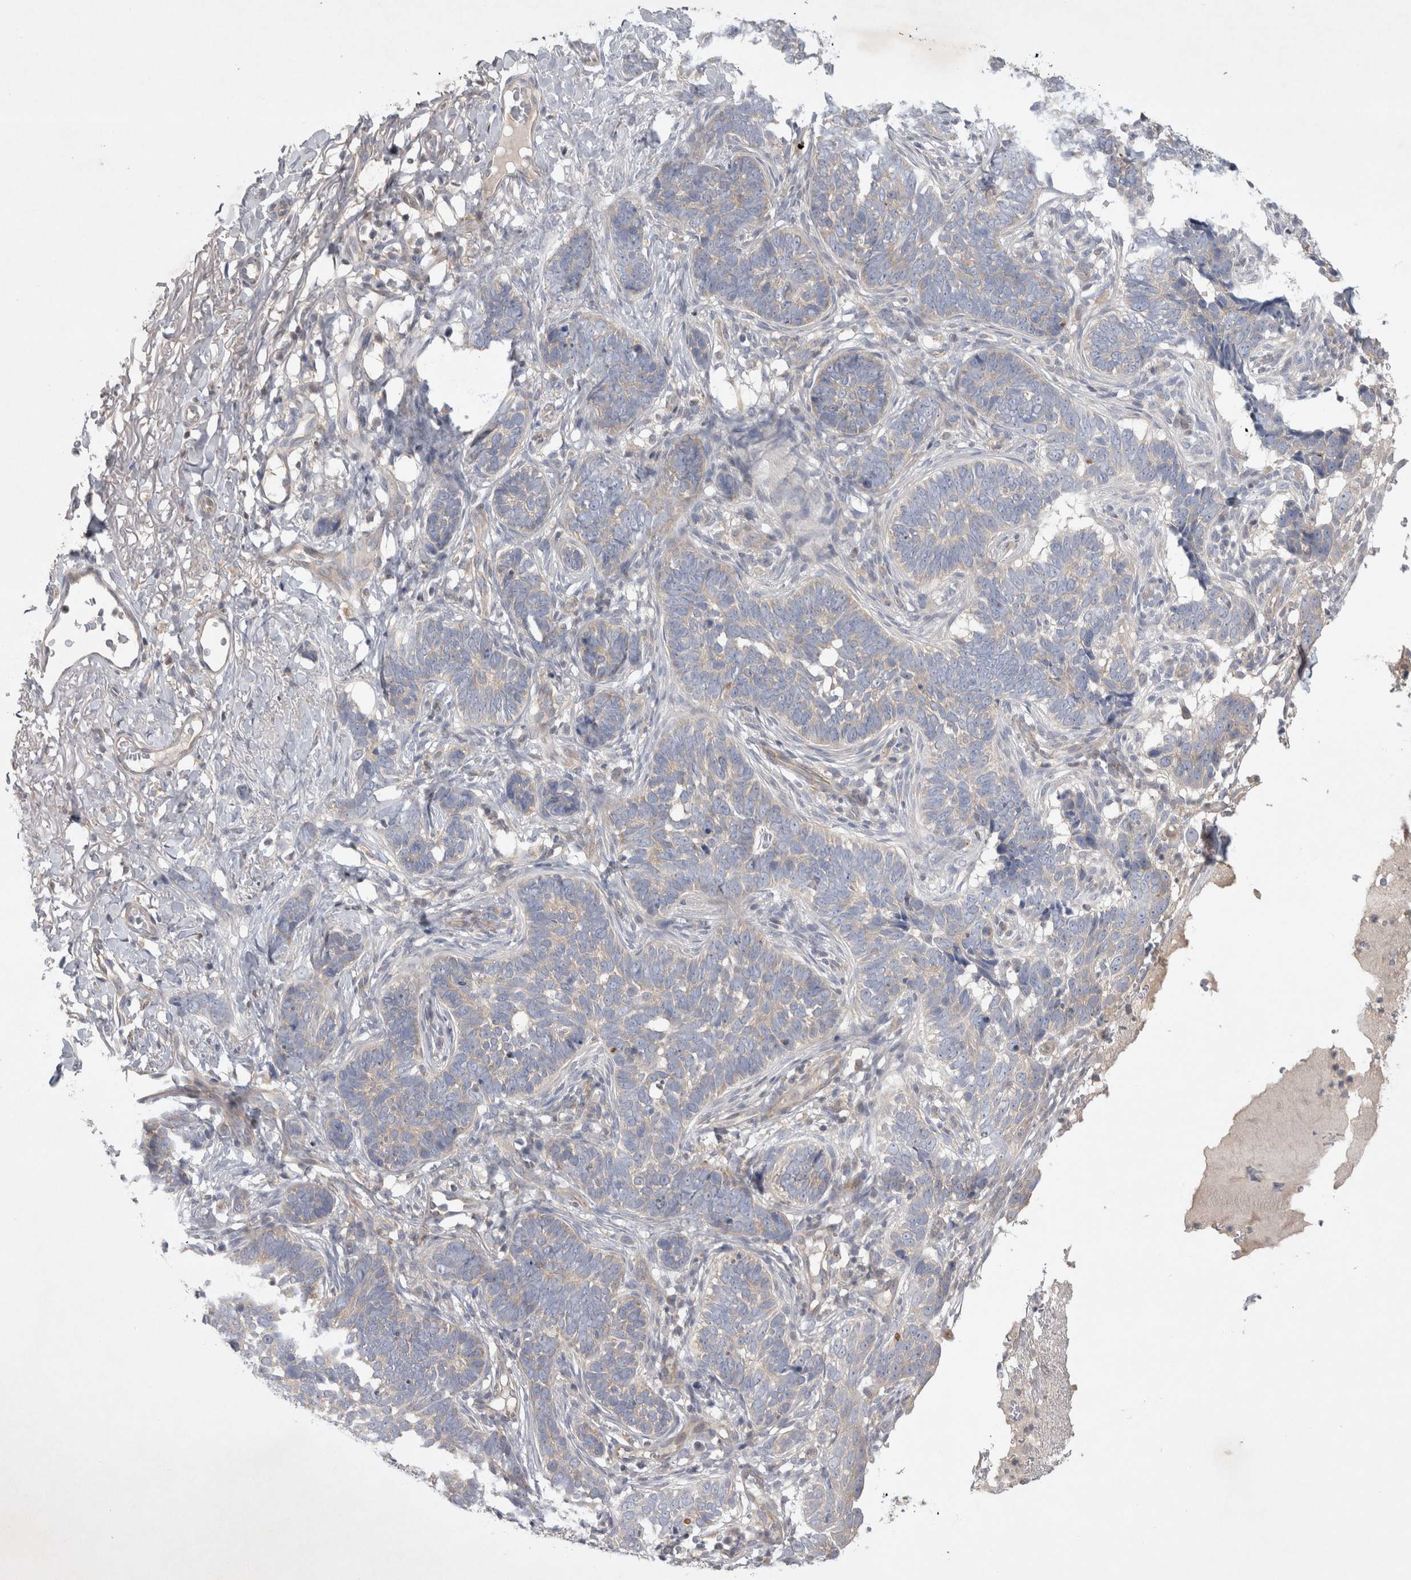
{"staining": {"intensity": "negative", "quantity": "none", "location": "none"}, "tissue": "skin cancer", "cell_type": "Tumor cells", "image_type": "cancer", "snomed": [{"axis": "morphology", "description": "Normal tissue, NOS"}, {"axis": "morphology", "description": "Basal cell carcinoma"}, {"axis": "topography", "description": "Skin"}], "caption": "The histopathology image demonstrates no staining of tumor cells in skin cancer.", "gene": "SRD5A3", "patient": {"sex": "male", "age": 77}}